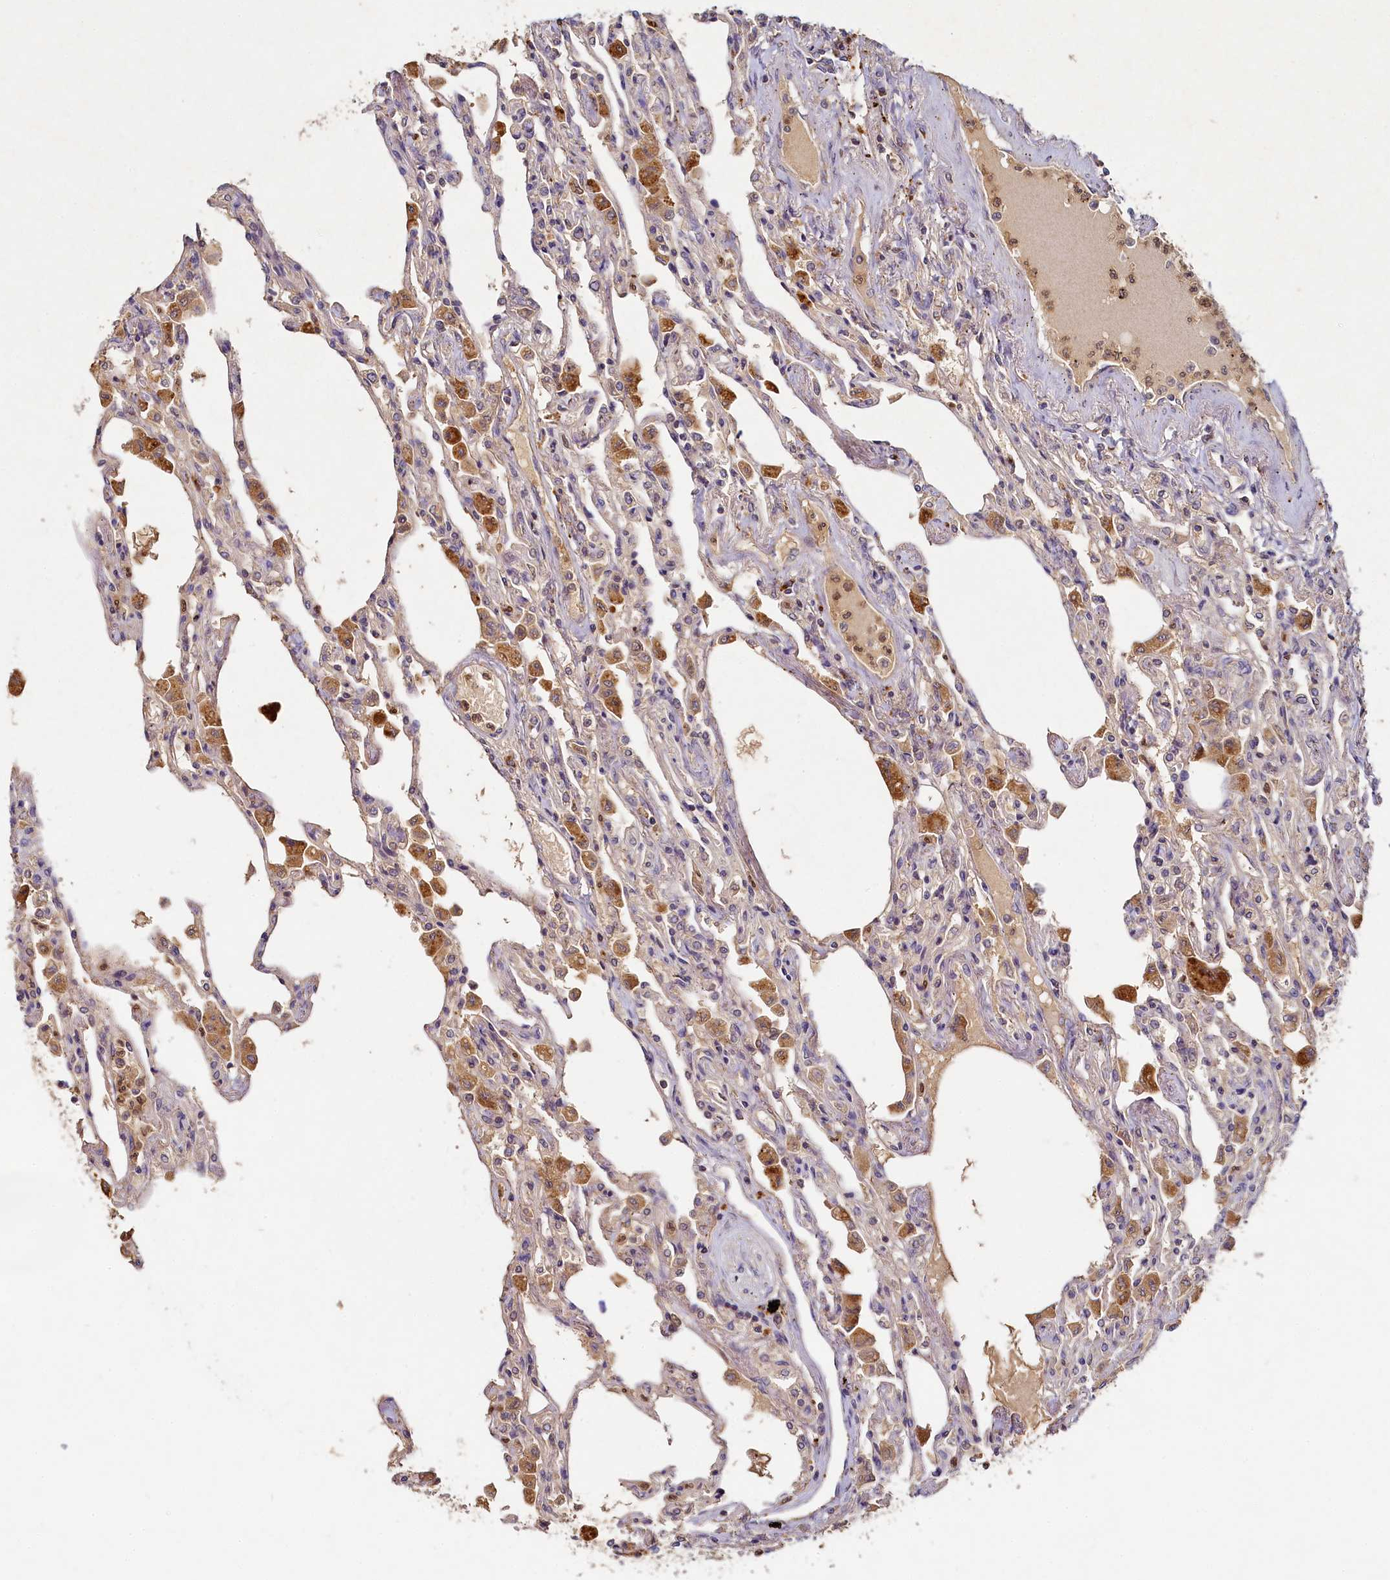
{"staining": {"intensity": "negative", "quantity": "none", "location": "none"}, "tissue": "lung", "cell_type": "Alveolar cells", "image_type": "normal", "snomed": [{"axis": "morphology", "description": "Normal tissue, NOS"}, {"axis": "topography", "description": "Bronchus"}, {"axis": "topography", "description": "Lung"}], "caption": "High power microscopy histopathology image of an immunohistochemistry histopathology image of benign lung, revealing no significant expression in alveolar cells.", "gene": "HERC3", "patient": {"sex": "female", "age": 49}}